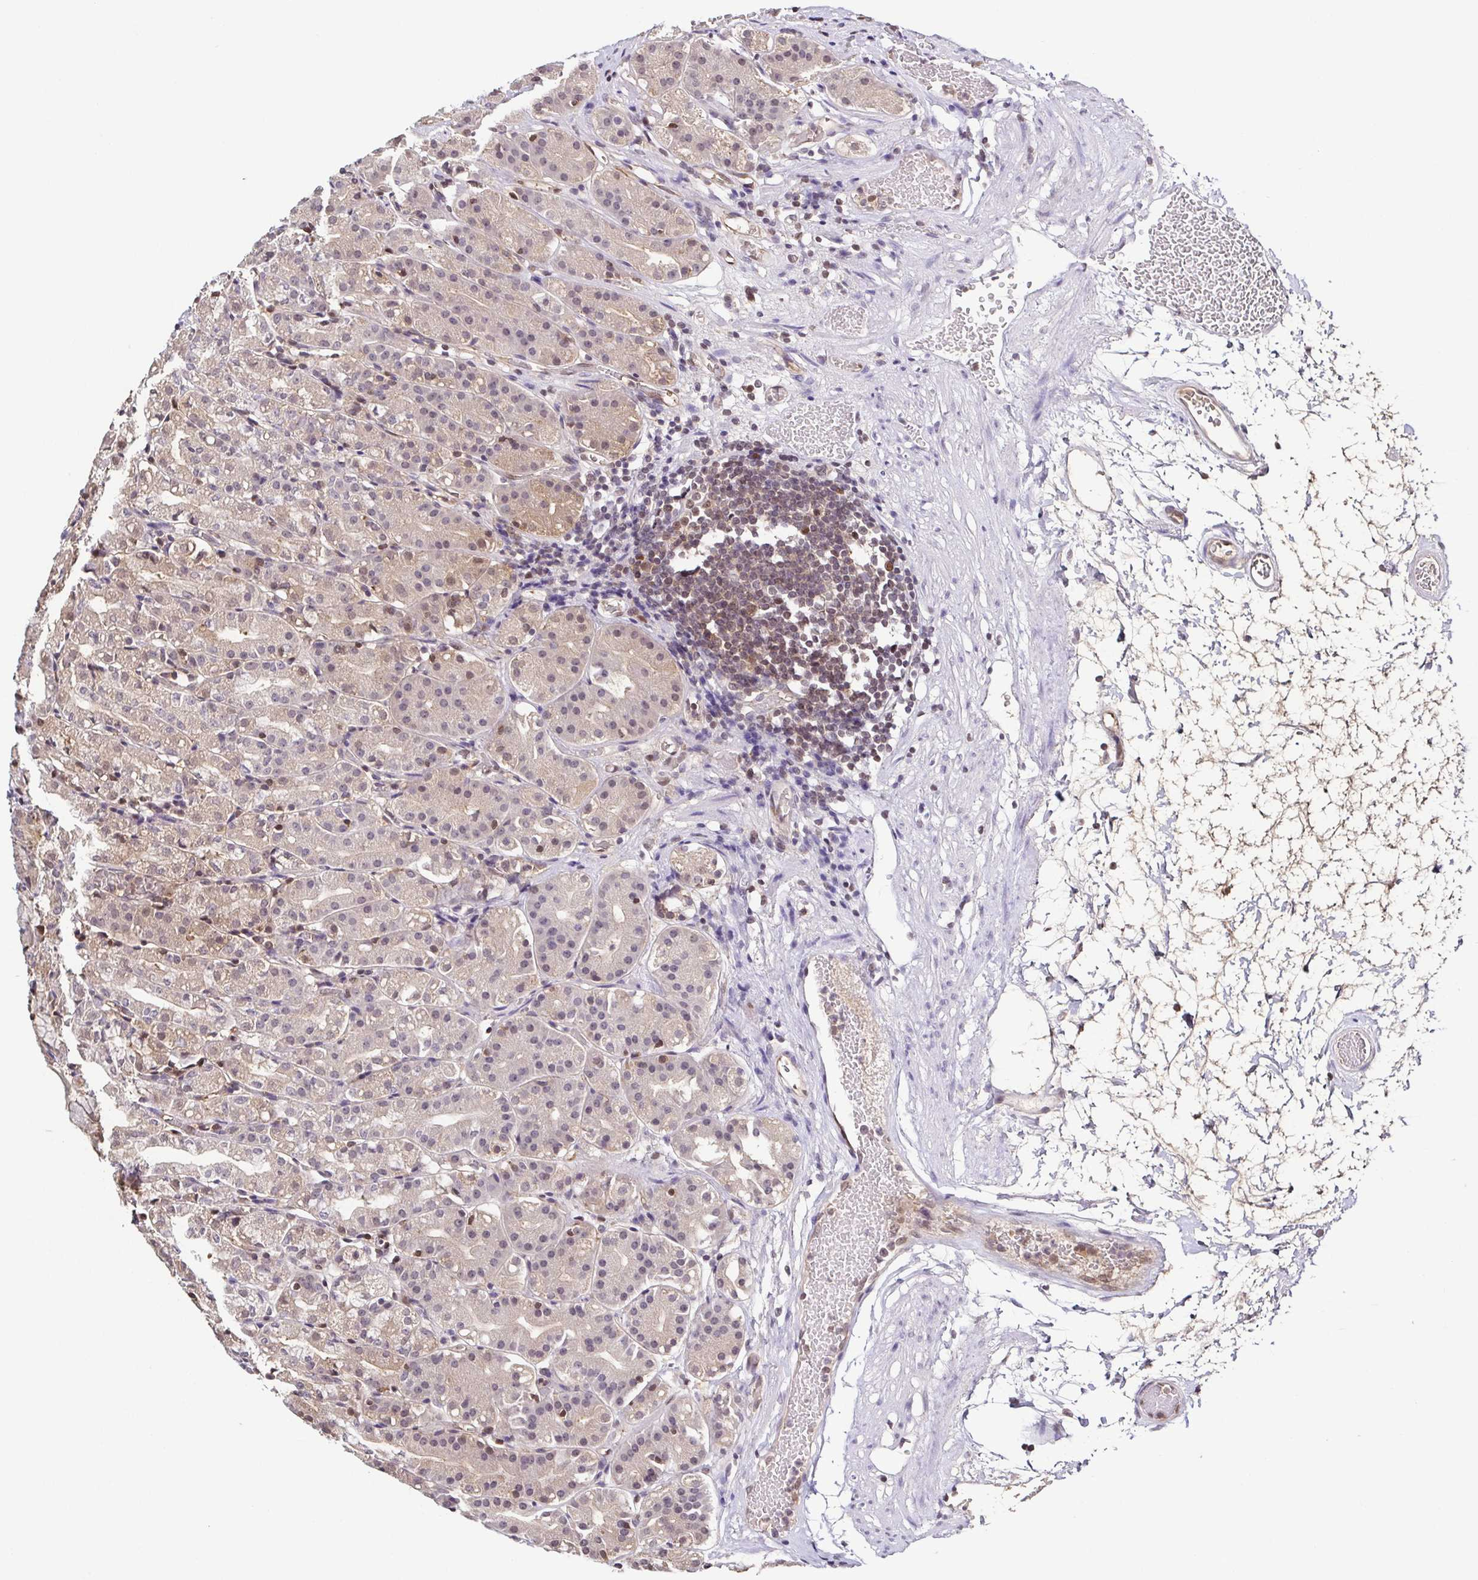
{"staining": {"intensity": "weak", "quantity": "25%-75%", "location": "cytoplasmic/membranous,nuclear"}, "tissue": "stomach", "cell_type": "Glandular cells", "image_type": "normal", "snomed": [{"axis": "morphology", "description": "Normal tissue, NOS"}, {"axis": "topography", "description": "Stomach"}], "caption": "A photomicrograph of stomach stained for a protein displays weak cytoplasmic/membranous,nuclear brown staining in glandular cells. (Brightfield microscopy of DAB IHC at high magnification).", "gene": "PSMB9", "patient": {"sex": "female", "age": 57}}